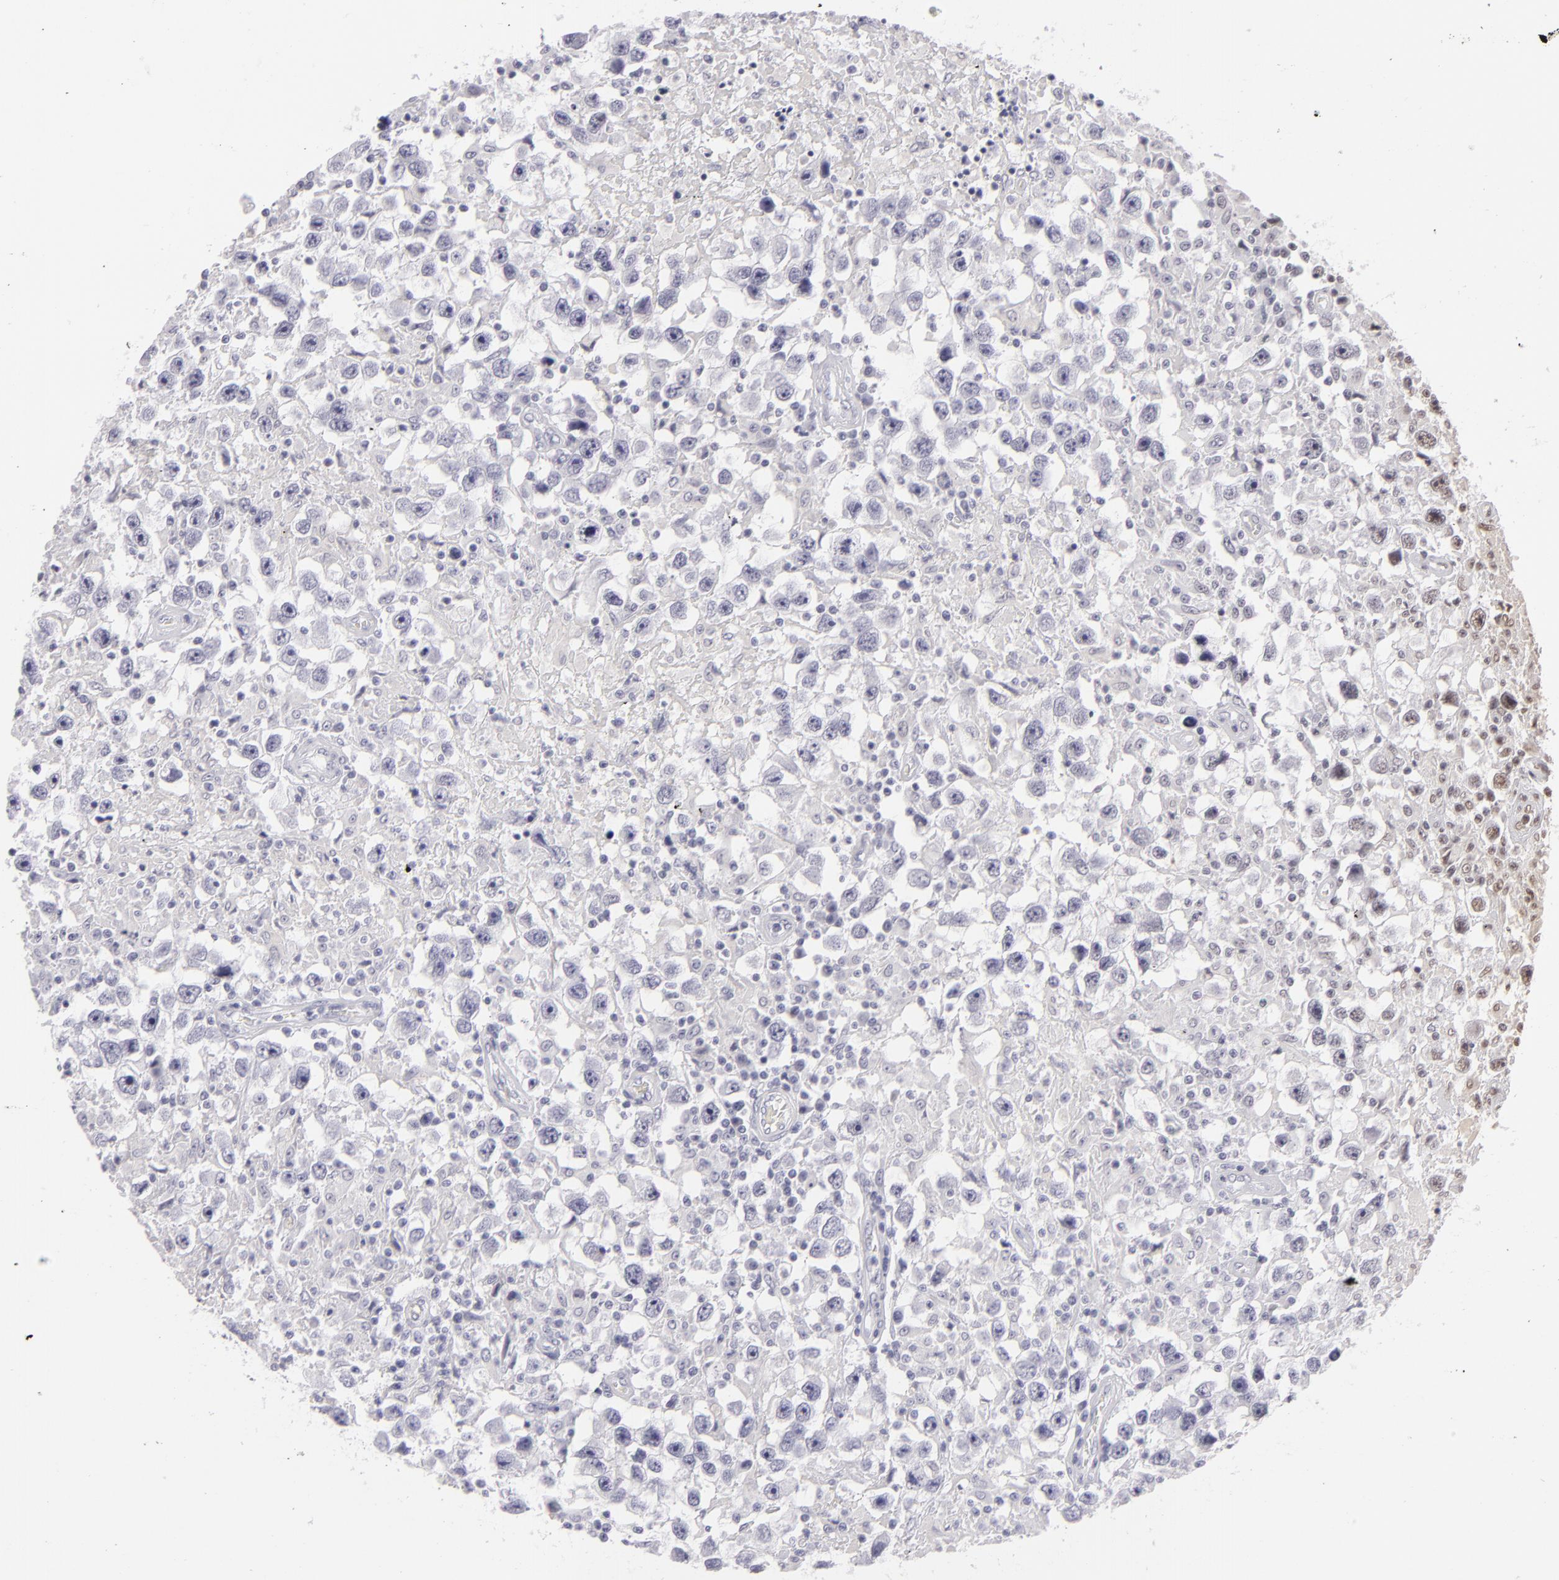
{"staining": {"intensity": "negative", "quantity": "none", "location": "none"}, "tissue": "testis cancer", "cell_type": "Tumor cells", "image_type": "cancer", "snomed": [{"axis": "morphology", "description": "Seminoma, NOS"}, {"axis": "topography", "description": "Testis"}], "caption": "A histopathology image of human seminoma (testis) is negative for staining in tumor cells.", "gene": "INTS6", "patient": {"sex": "male", "age": 34}}